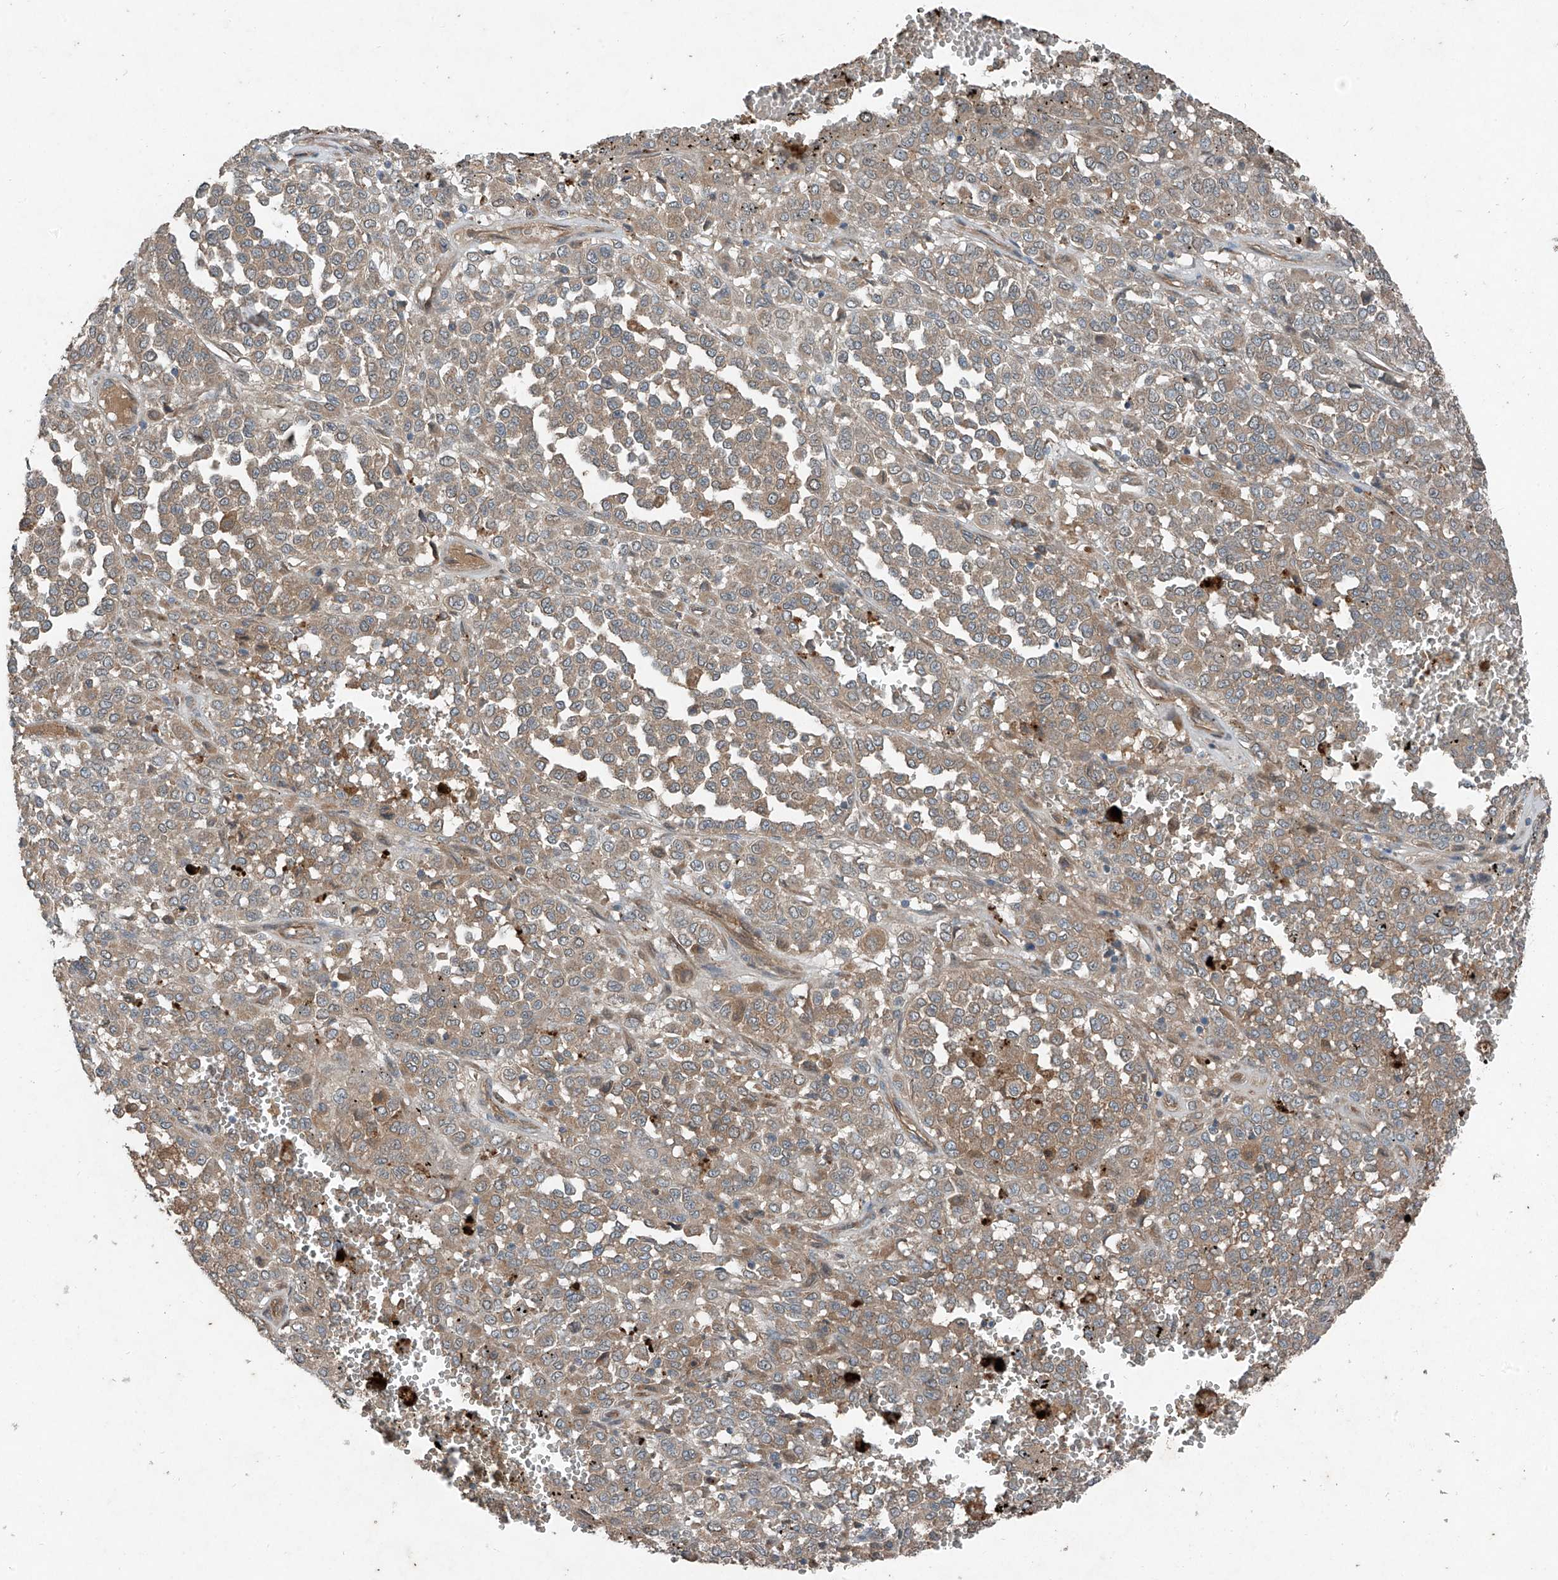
{"staining": {"intensity": "weak", "quantity": ">75%", "location": "cytoplasmic/membranous"}, "tissue": "melanoma", "cell_type": "Tumor cells", "image_type": "cancer", "snomed": [{"axis": "morphology", "description": "Malignant melanoma, Metastatic site"}, {"axis": "topography", "description": "Pancreas"}], "caption": "IHC micrograph of human malignant melanoma (metastatic site) stained for a protein (brown), which demonstrates low levels of weak cytoplasmic/membranous positivity in approximately >75% of tumor cells.", "gene": "FOXRED2", "patient": {"sex": "female", "age": 30}}